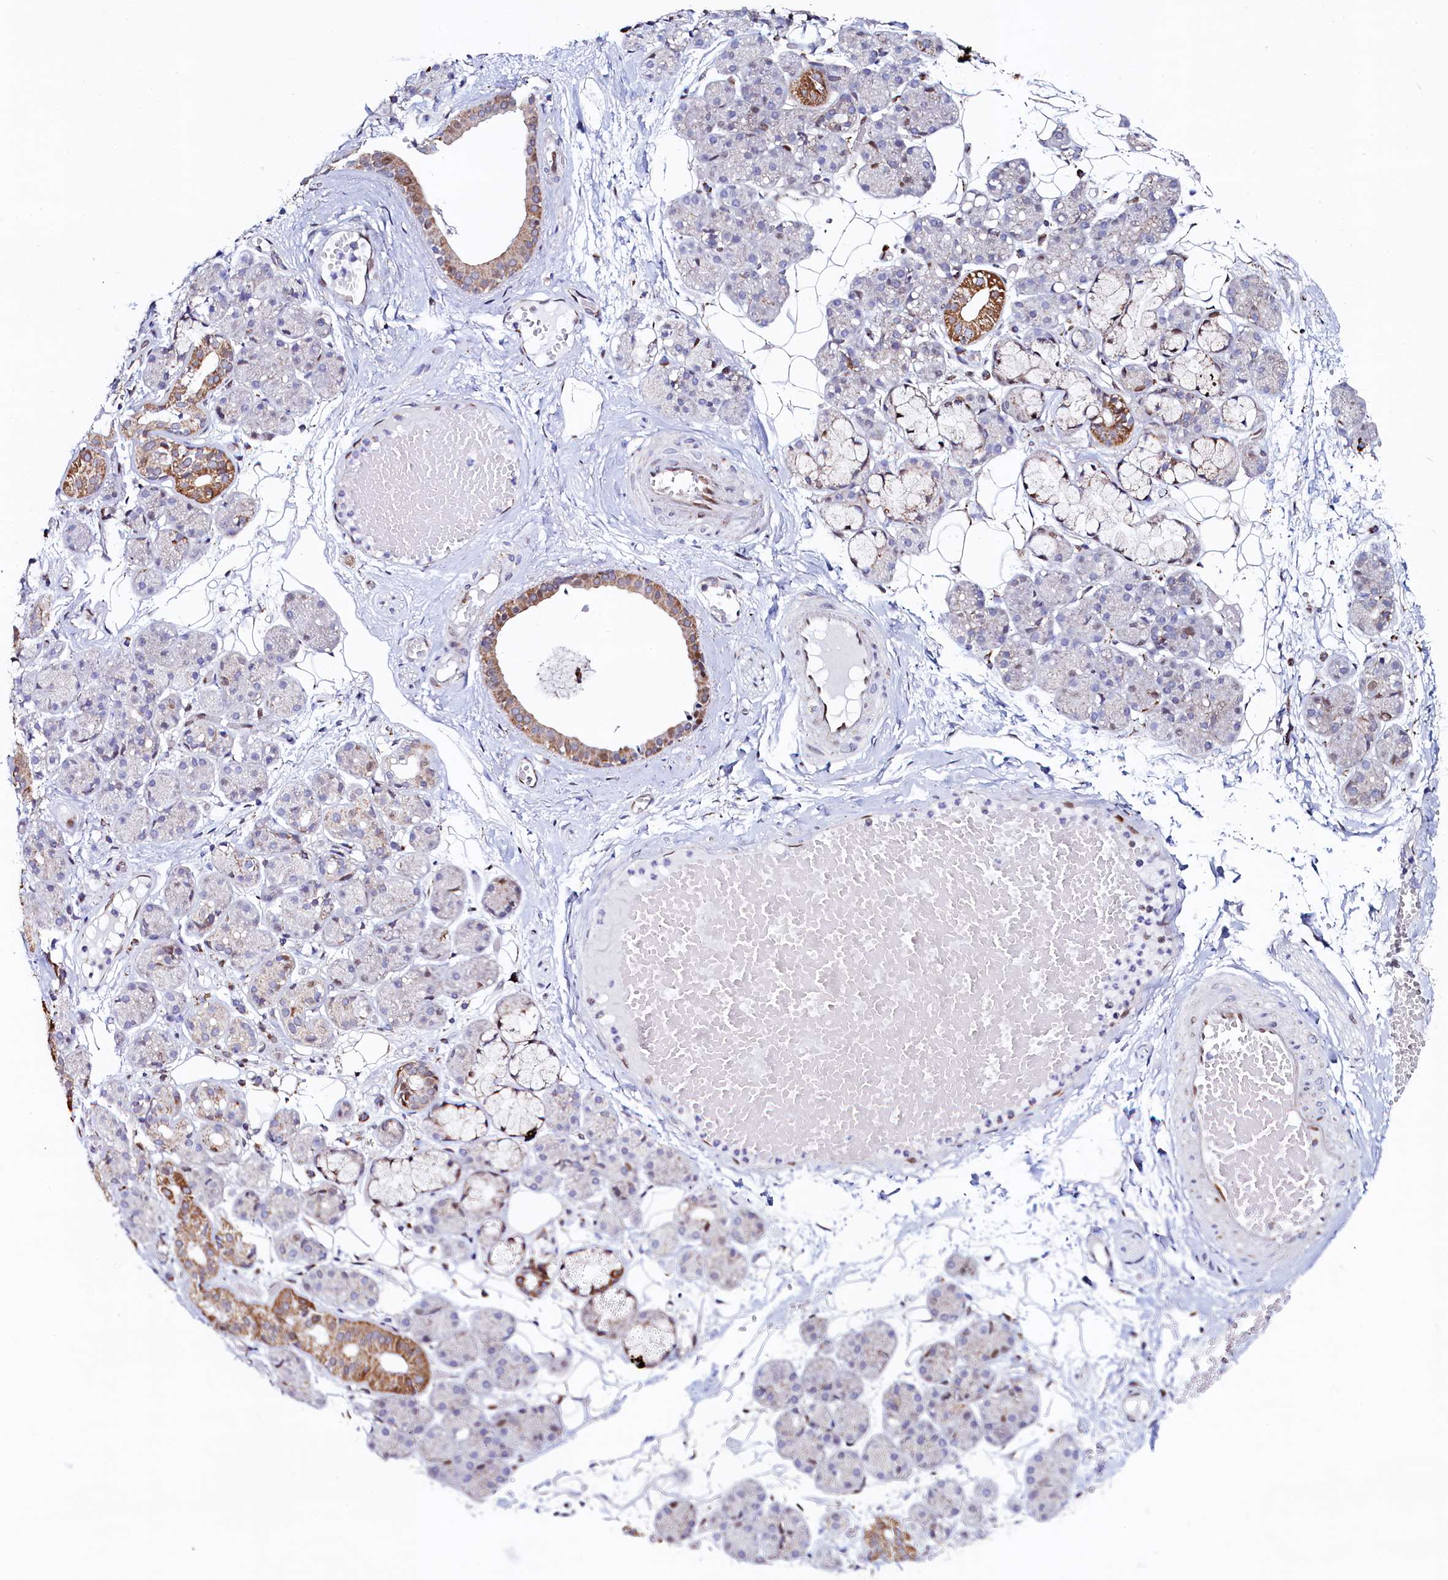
{"staining": {"intensity": "moderate", "quantity": "<25%", "location": "cytoplasmic/membranous"}, "tissue": "salivary gland", "cell_type": "Glandular cells", "image_type": "normal", "snomed": [{"axis": "morphology", "description": "Normal tissue, NOS"}, {"axis": "topography", "description": "Salivary gland"}], "caption": "This photomicrograph shows IHC staining of benign salivary gland, with low moderate cytoplasmic/membranous expression in approximately <25% of glandular cells.", "gene": "HDGFL3", "patient": {"sex": "male", "age": 63}}